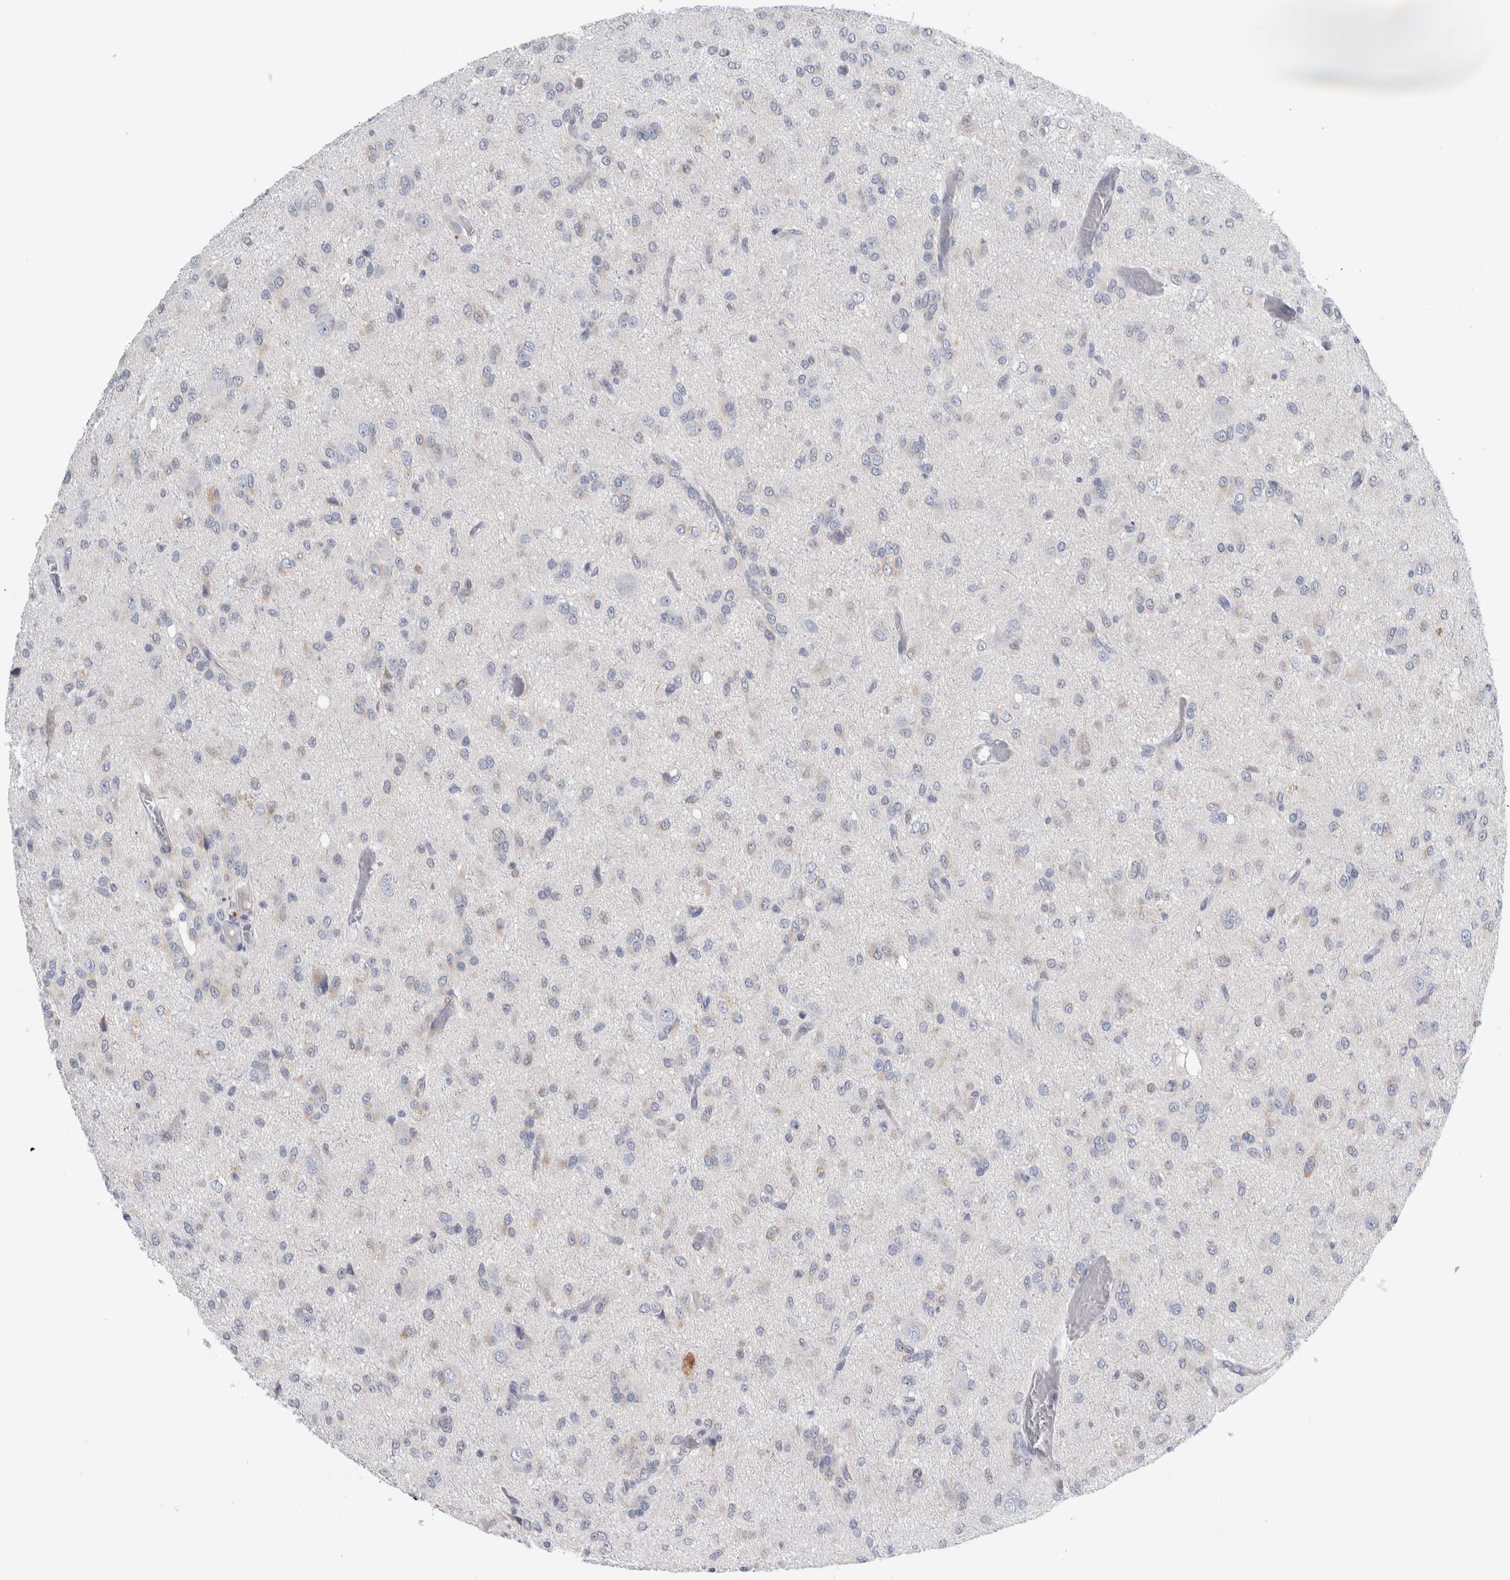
{"staining": {"intensity": "weak", "quantity": "<25%", "location": "cytoplasmic/membranous"}, "tissue": "glioma", "cell_type": "Tumor cells", "image_type": "cancer", "snomed": [{"axis": "morphology", "description": "Glioma, malignant, High grade"}, {"axis": "topography", "description": "Brain"}], "caption": "Tumor cells are negative for brown protein staining in glioma.", "gene": "B3GNT3", "patient": {"sex": "female", "age": 59}}